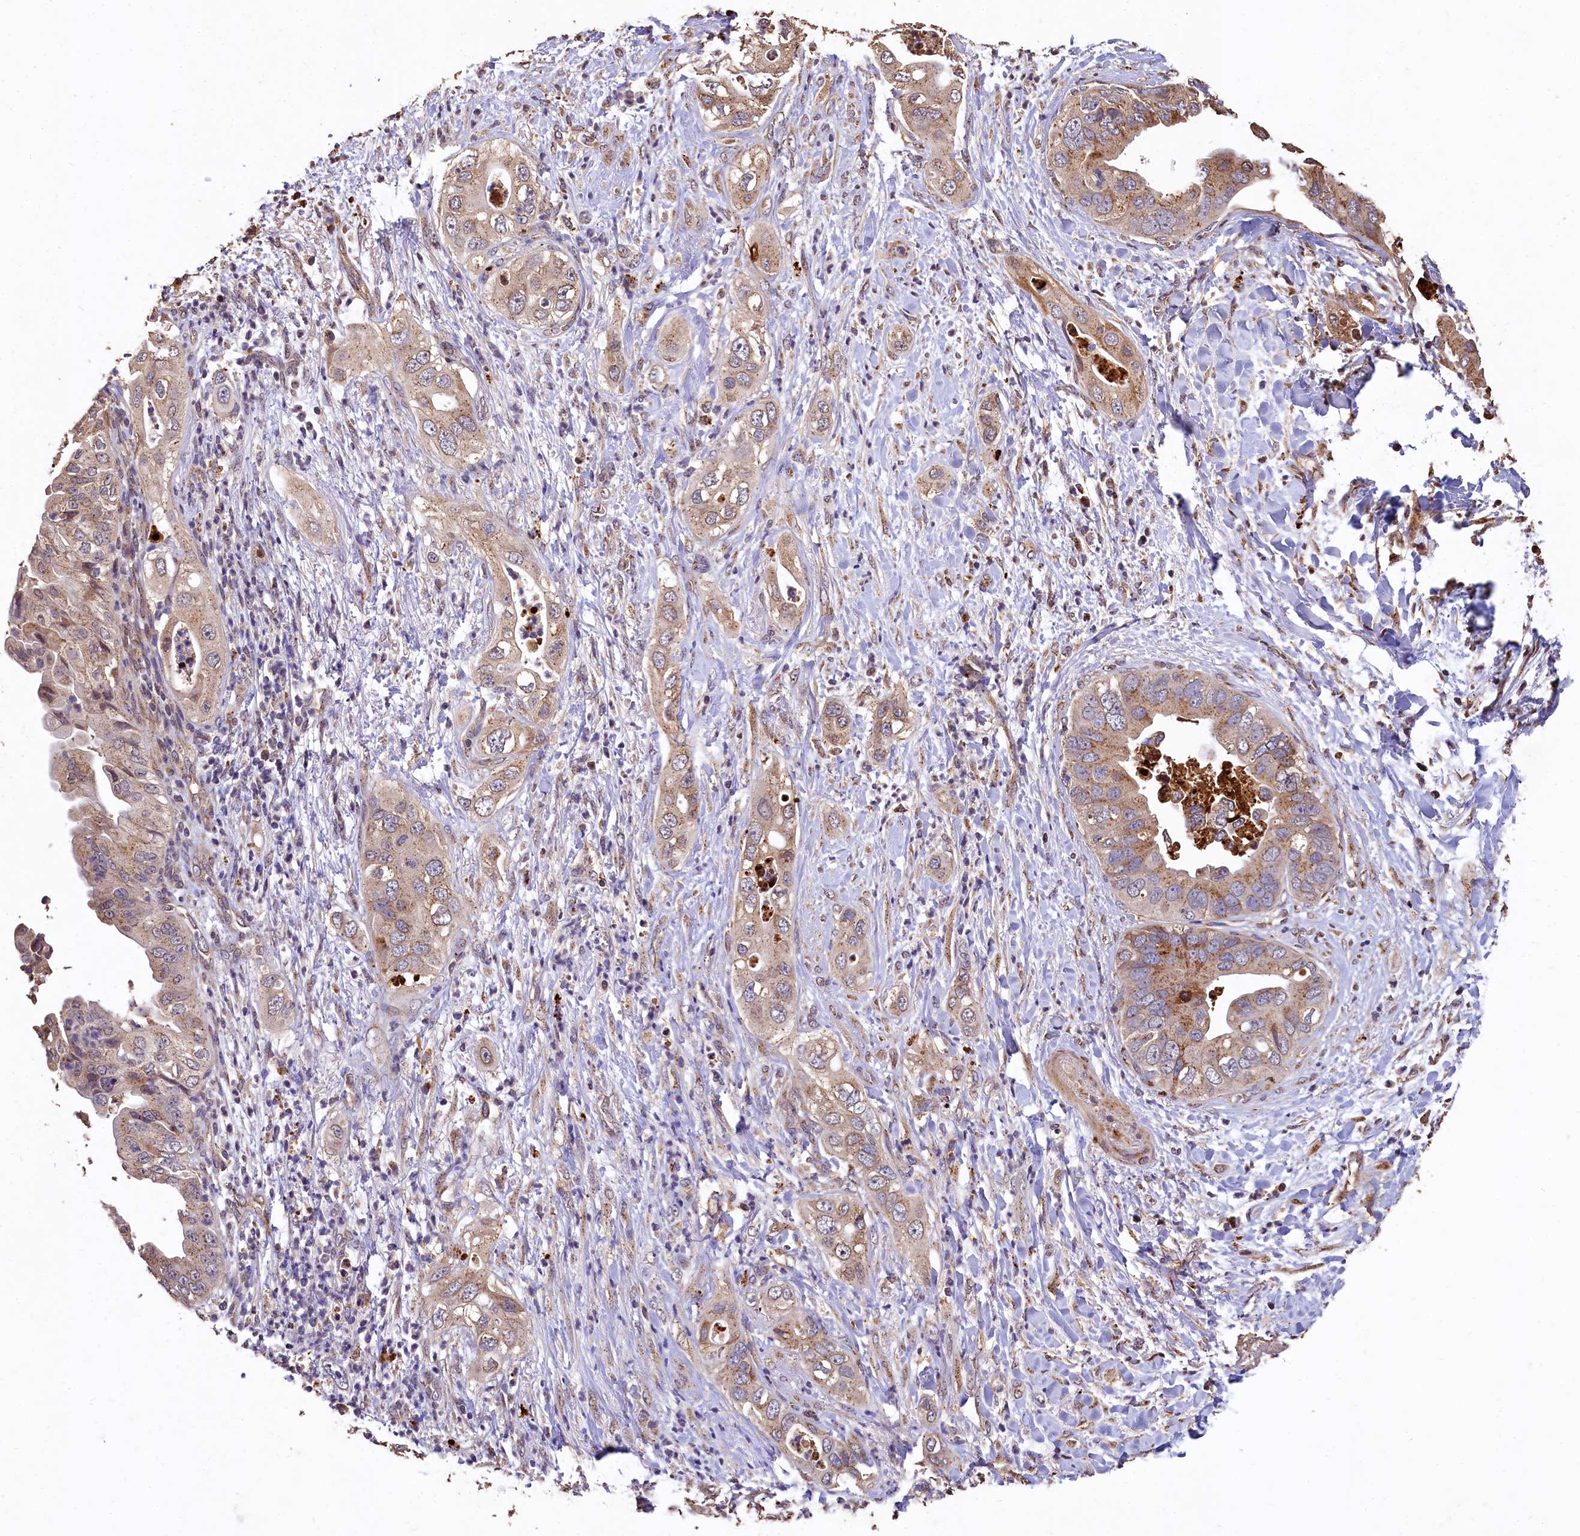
{"staining": {"intensity": "moderate", "quantity": ">75%", "location": "cytoplasmic/membranous"}, "tissue": "pancreatic cancer", "cell_type": "Tumor cells", "image_type": "cancer", "snomed": [{"axis": "morphology", "description": "Adenocarcinoma, NOS"}, {"axis": "topography", "description": "Pancreas"}], "caption": "A medium amount of moderate cytoplasmic/membranous staining is appreciated in approximately >75% of tumor cells in adenocarcinoma (pancreatic) tissue.", "gene": "LSM4", "patient": {"sex": "female", "age": 78}}